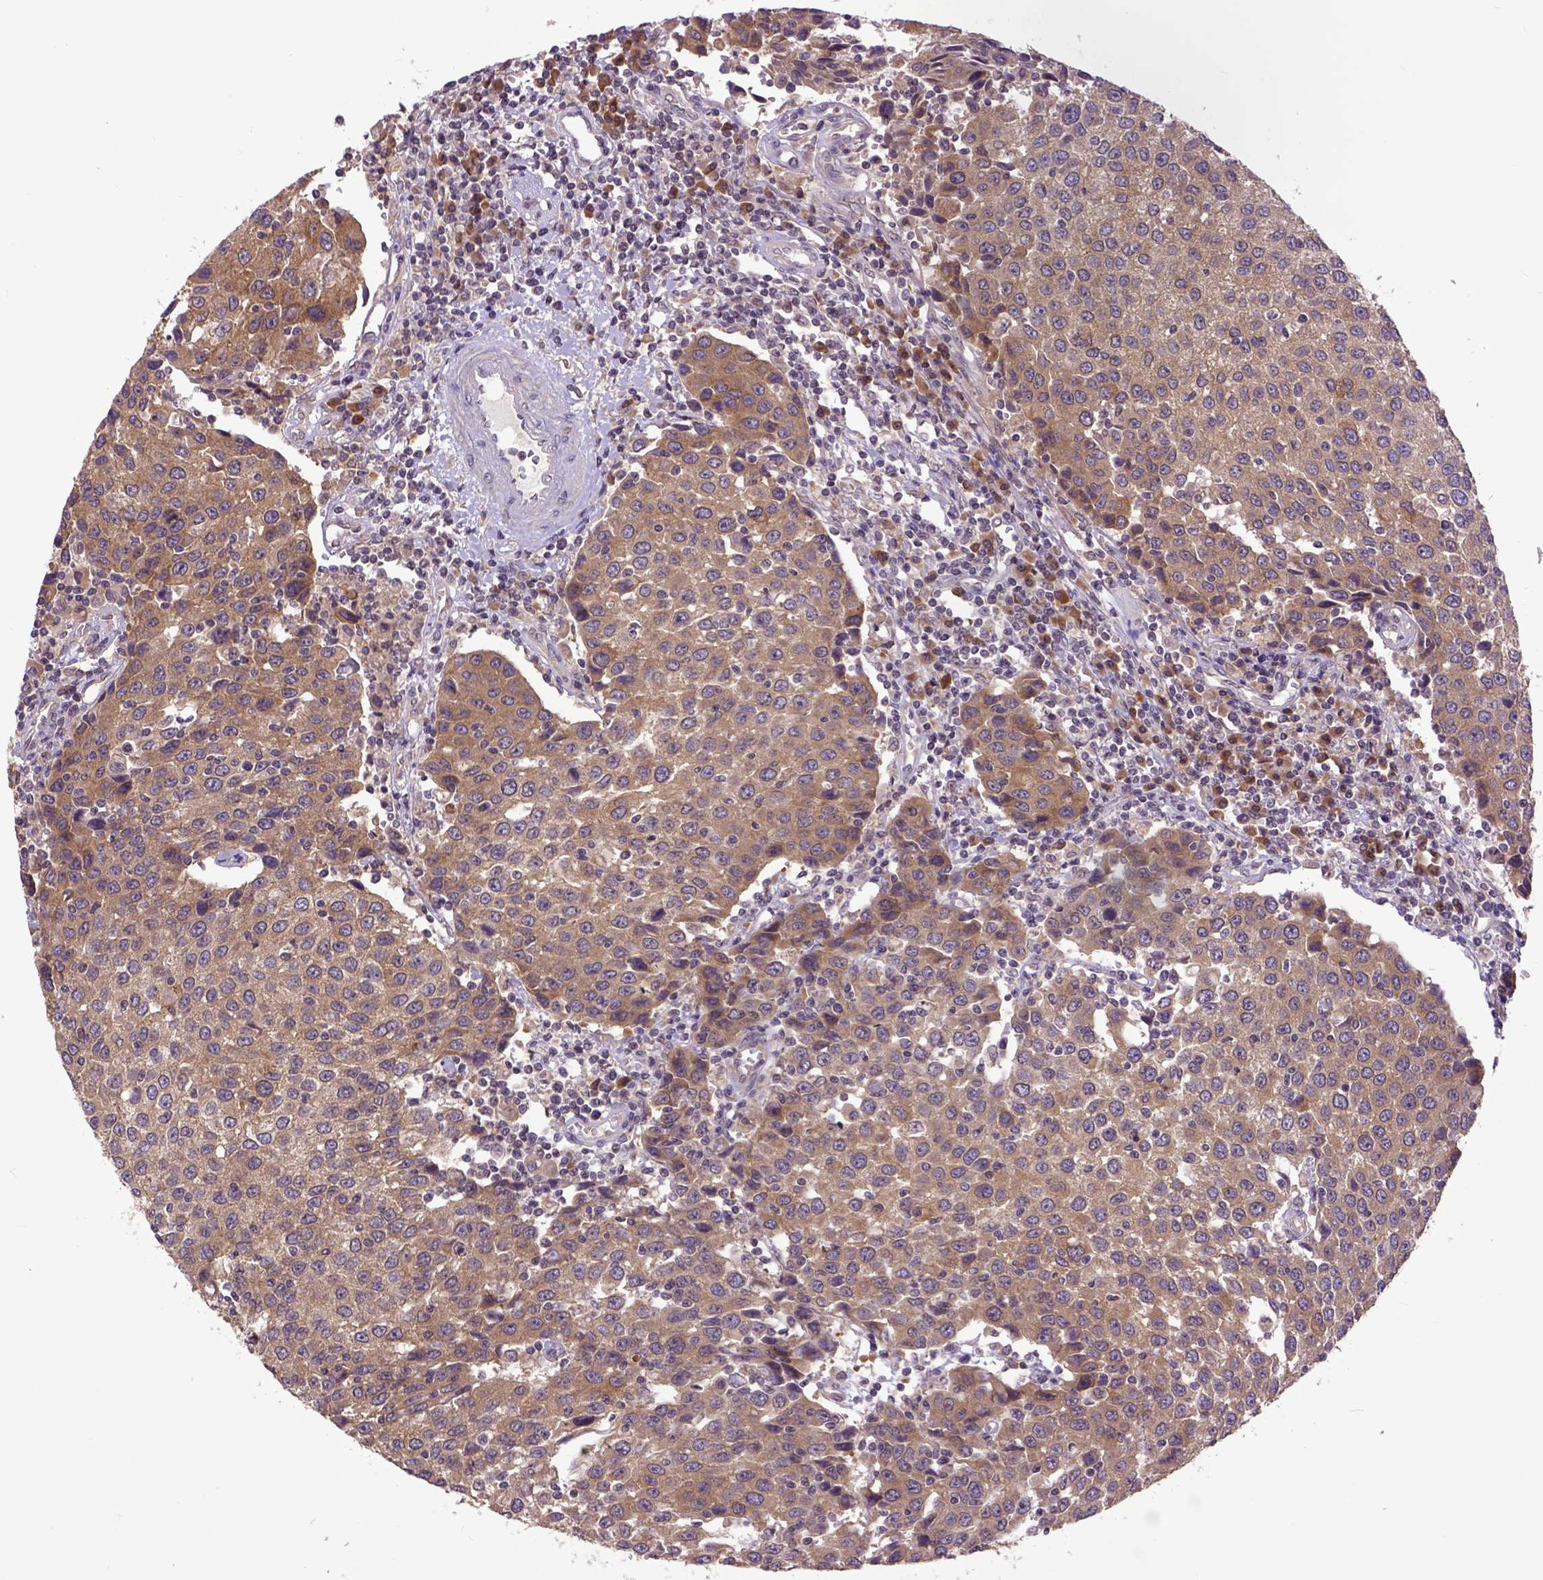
{"staining": {"intensity": "moderate", "quantity": ">75%", "location": "cytoplasmic/membranous"}, "tissue": "urothelial cancer", "cell_type": "Tumor cells", "image_type": "cancer", "snomed": [{"axis": "morphology", "description": "Urothelial carcinoma, High grade"}, {"axis": "topography", "description": "Urinary bladder"}], "caption": "High-magnification brightfield microscopy of high-grade urothelial carcinoma stained with DAB (3,3'-diaminobenzidine) (brown) and counterstained with hematoxylin (blue). tumor cells exhibit moderate cytoplasmic/membranous positivity is seen in approximately>75% of cells.", "gene": "ARL1", "patient": {"sex": "female", "age": 85}}